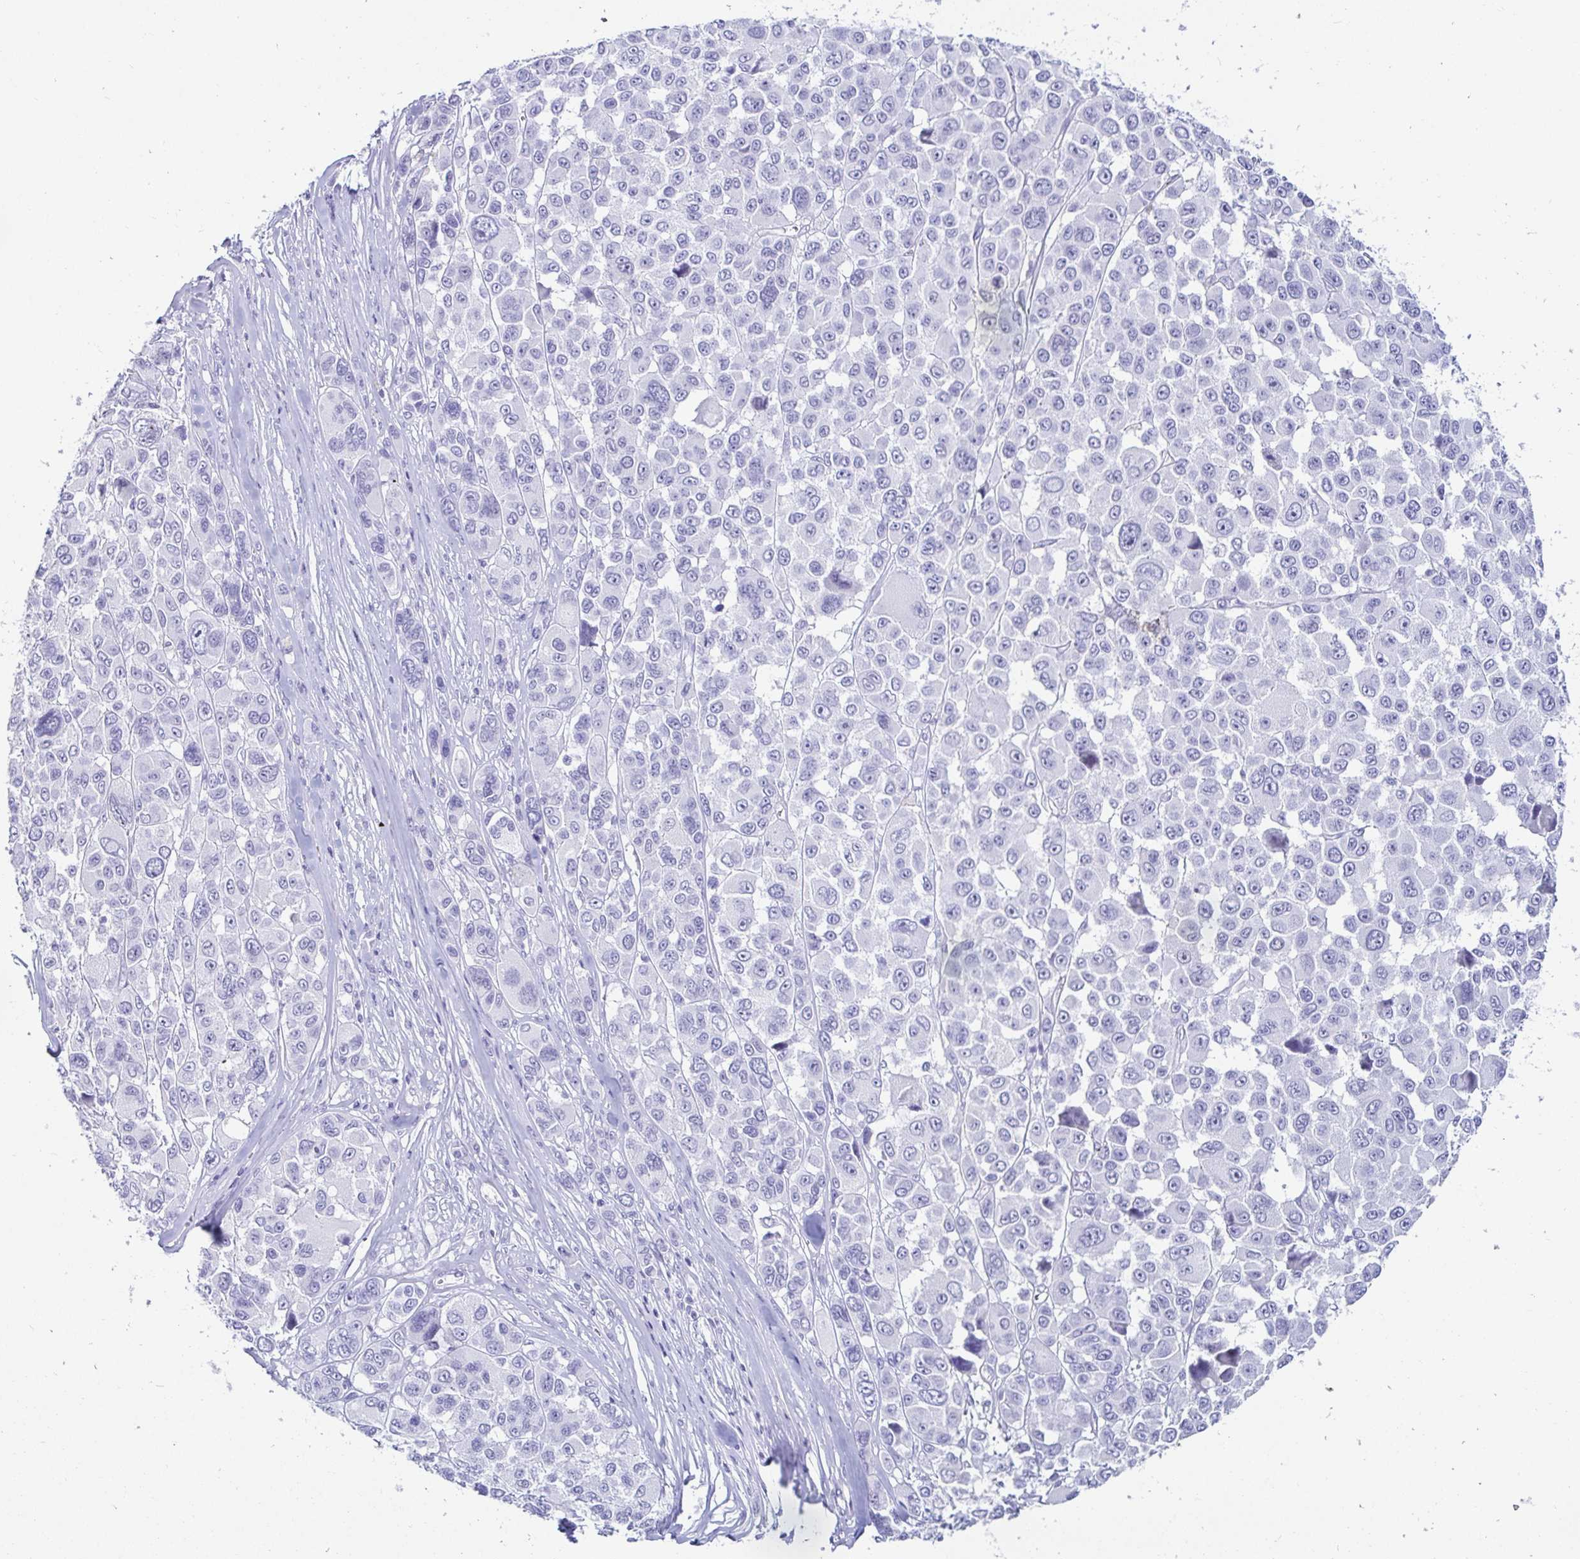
{"staining": {"intensity": "negative", "quantity": "none", "location": "none"}, "tissue": "melanoma", "cell_type": "Tumor cells", "image_type": "cancer", "snomed": [{"axis": "morphology", "description": "Malignant melanoma, NOS"}, {"axis": "topography", "description": "Skin"}], "caption": "A high-resolution photomicrograph shows immunohistochemistry staining of melanoma, which reveals no significant staining in tumor cells.", "gene": "OR10K1", "patient": {"sex": "female", "age": 66}}